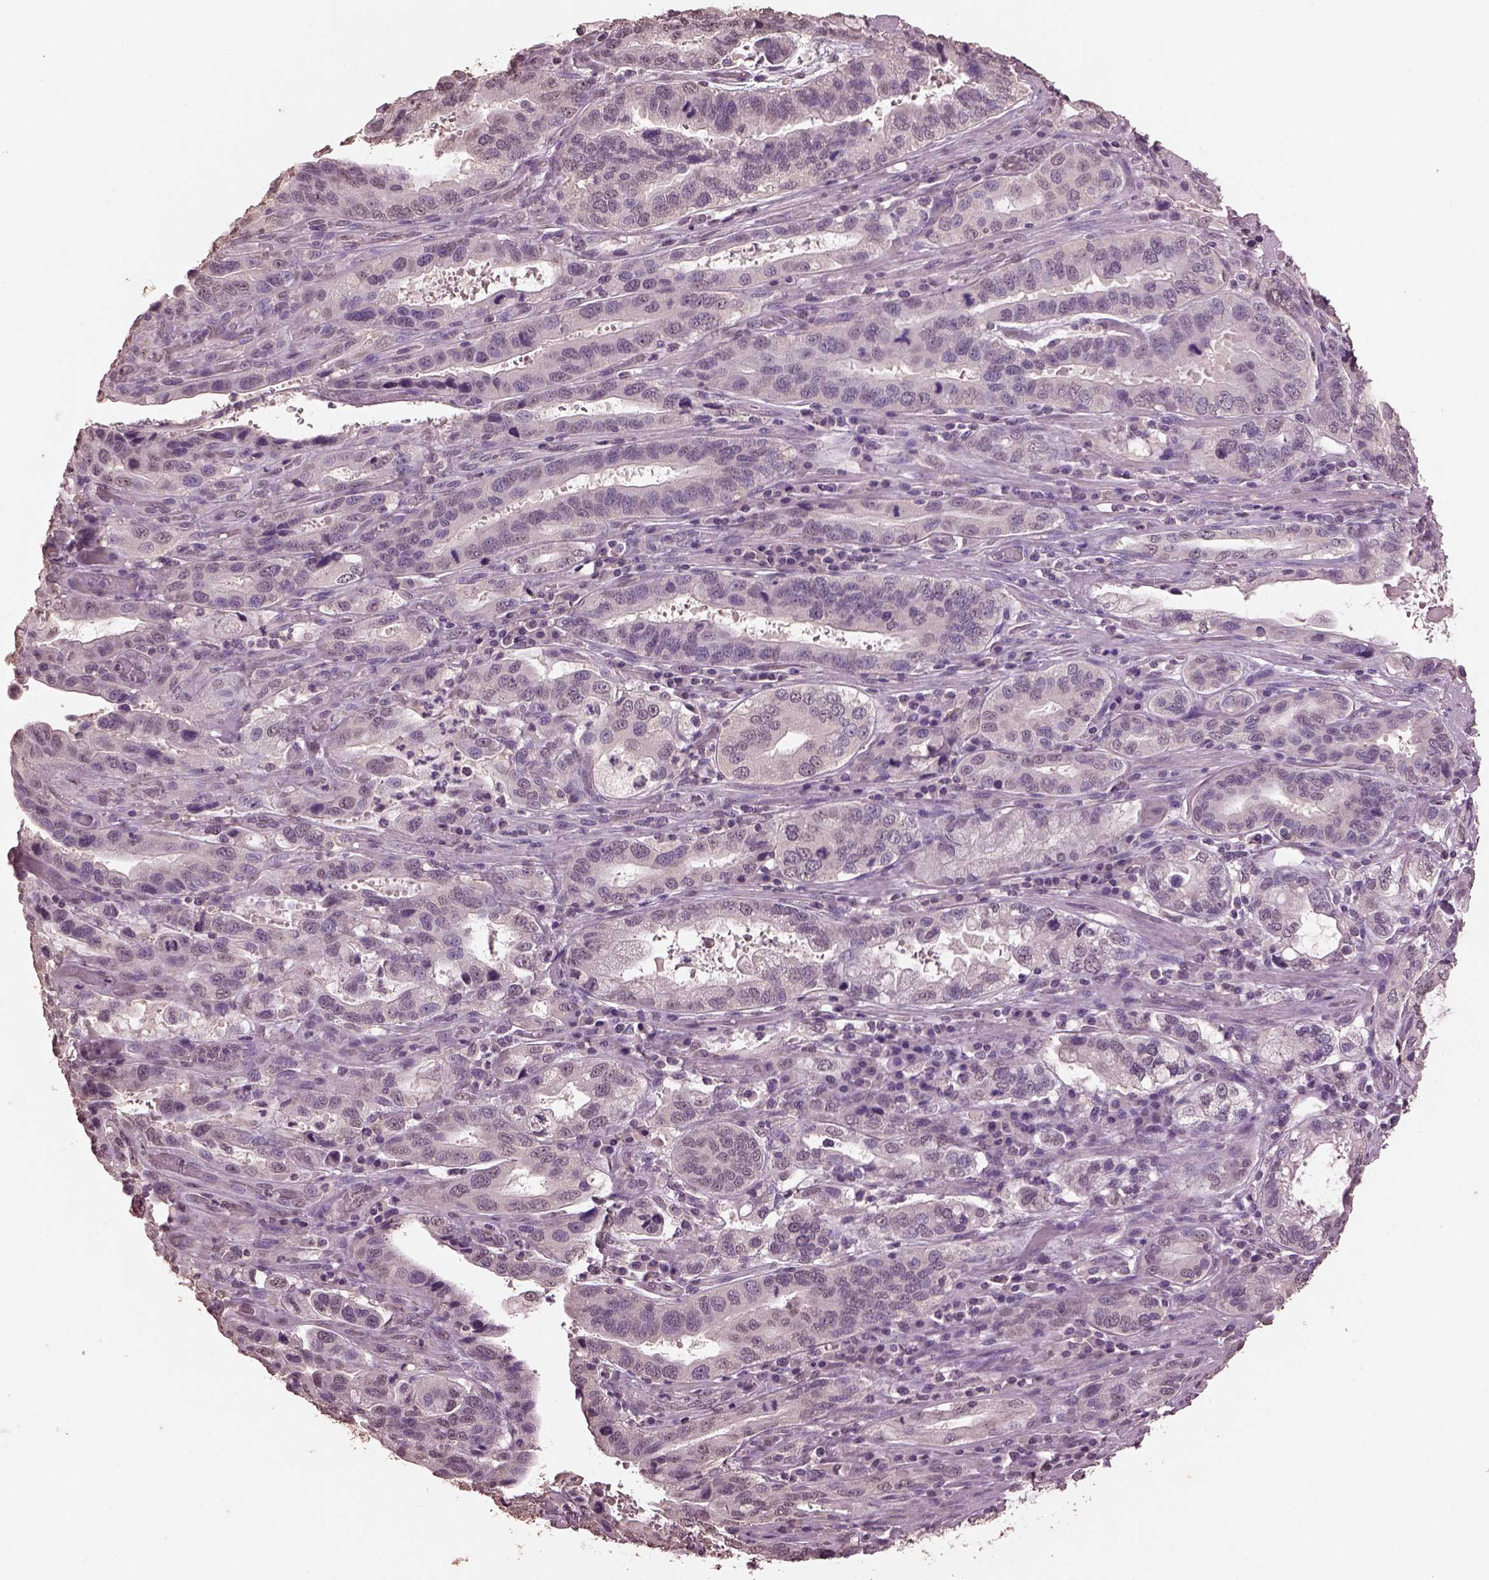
{"staining": {"intensity": "negative", "quantity": "none", "location": "none"}, "tissue": "stomach cancer", "cell_type": "Tumor cells", "image_type": "cancer", "snomed": [{"axis": "morphology", "description": "Adenocarcinoma, NOS"}, {"axis": "topography", "description": "Stomach, lower"}], "caption": "Immunohistochemical staining of human stomach cancer exhibits no significant expression in tumor cells.", "gene": "CPT1C", "patient": {"sex": "female", "age": 76}}